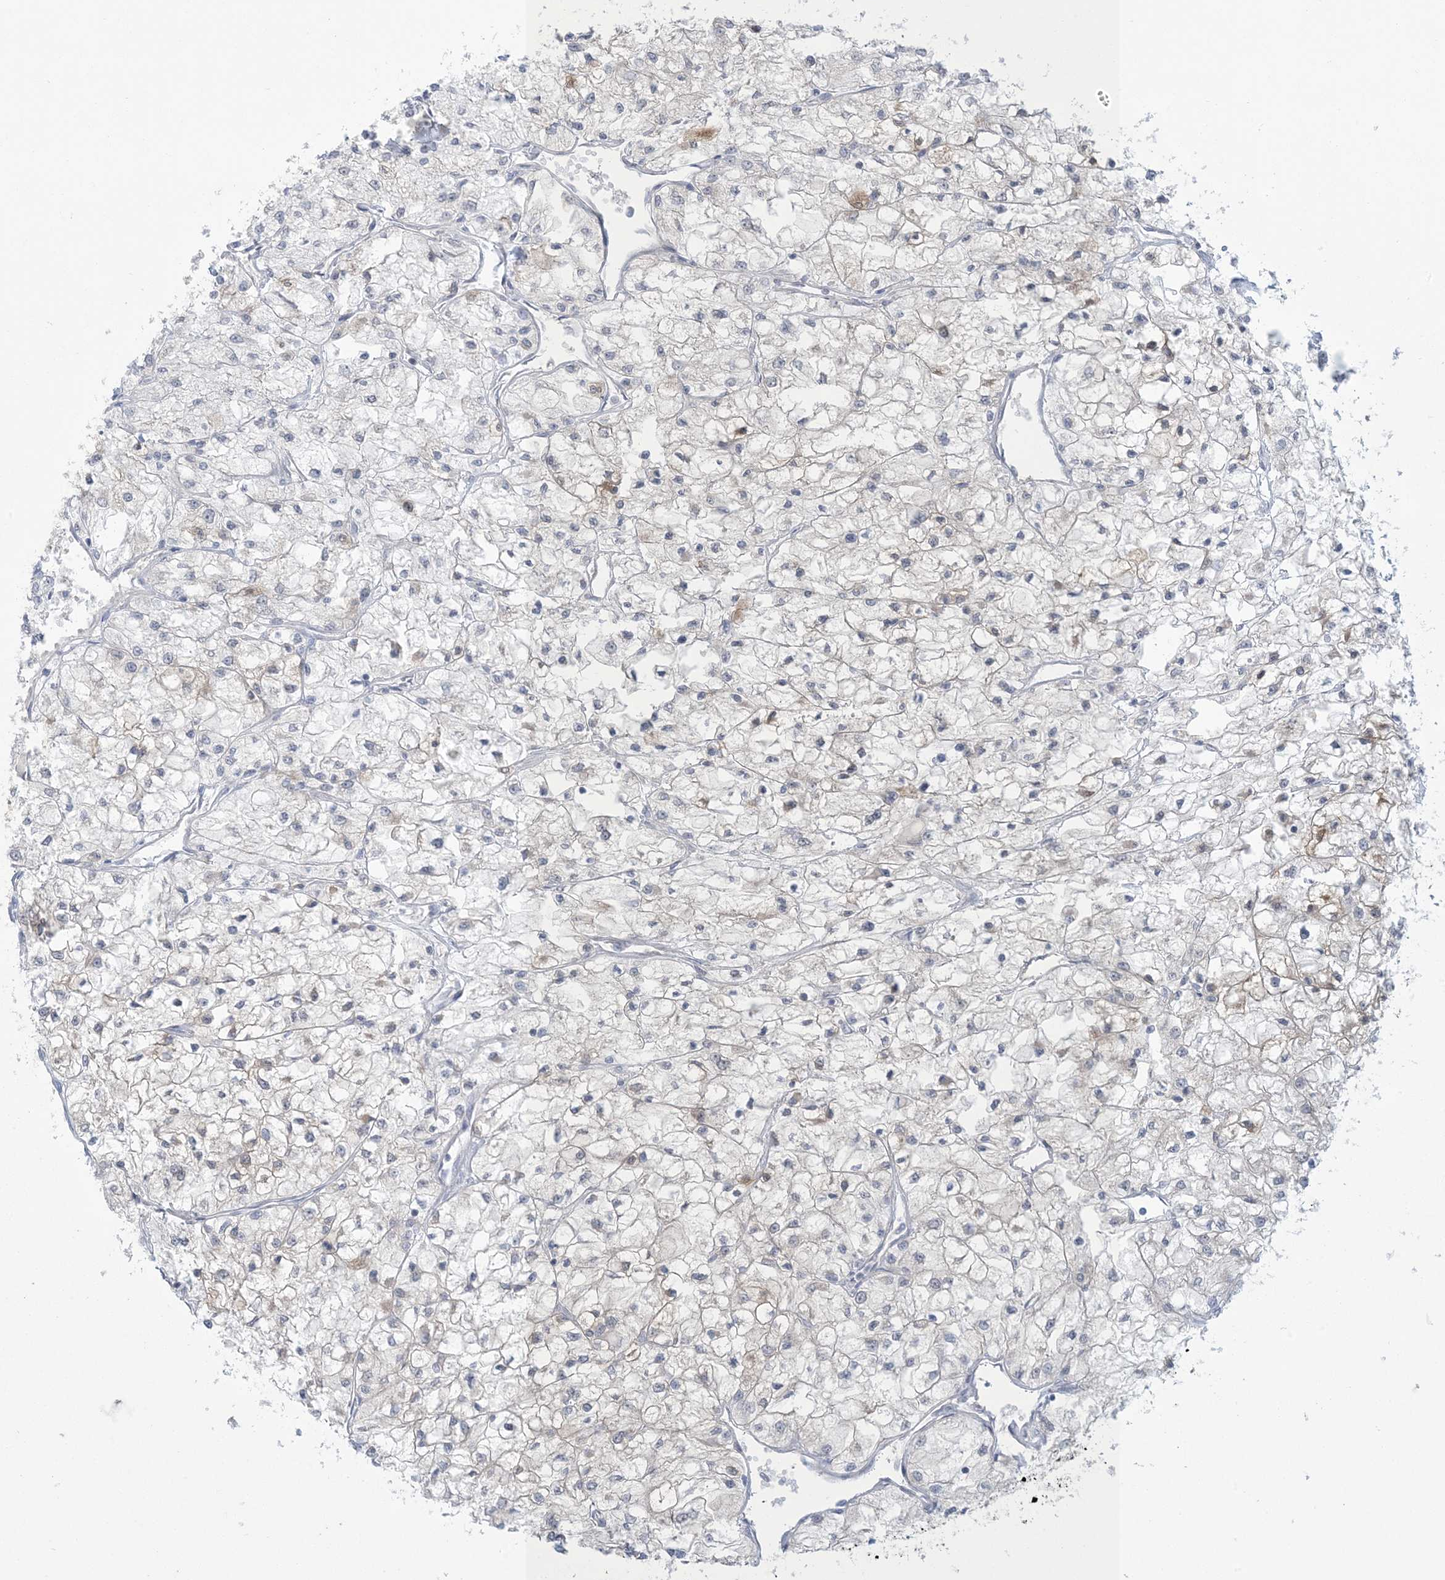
{"staining": {"intensity": "negative", "quantity": "none", "location": "none"}, "tissue": "renal cancer", "cell_type": "Tumor cells", "image_type": "cancer", "snomed": [{"axis": "morphology", "description": "Adenocarcinoma, NOS"}, {"axis": "topography", "description": "Kidney"}], "caption": "DAB (3,3'-diaminobenzidine) immunohistochemical staining of human renal cancer displays no significant expression in tumor cells.", "gene": "NRBP2", "patient": {"sex": "male", "age": 80}}